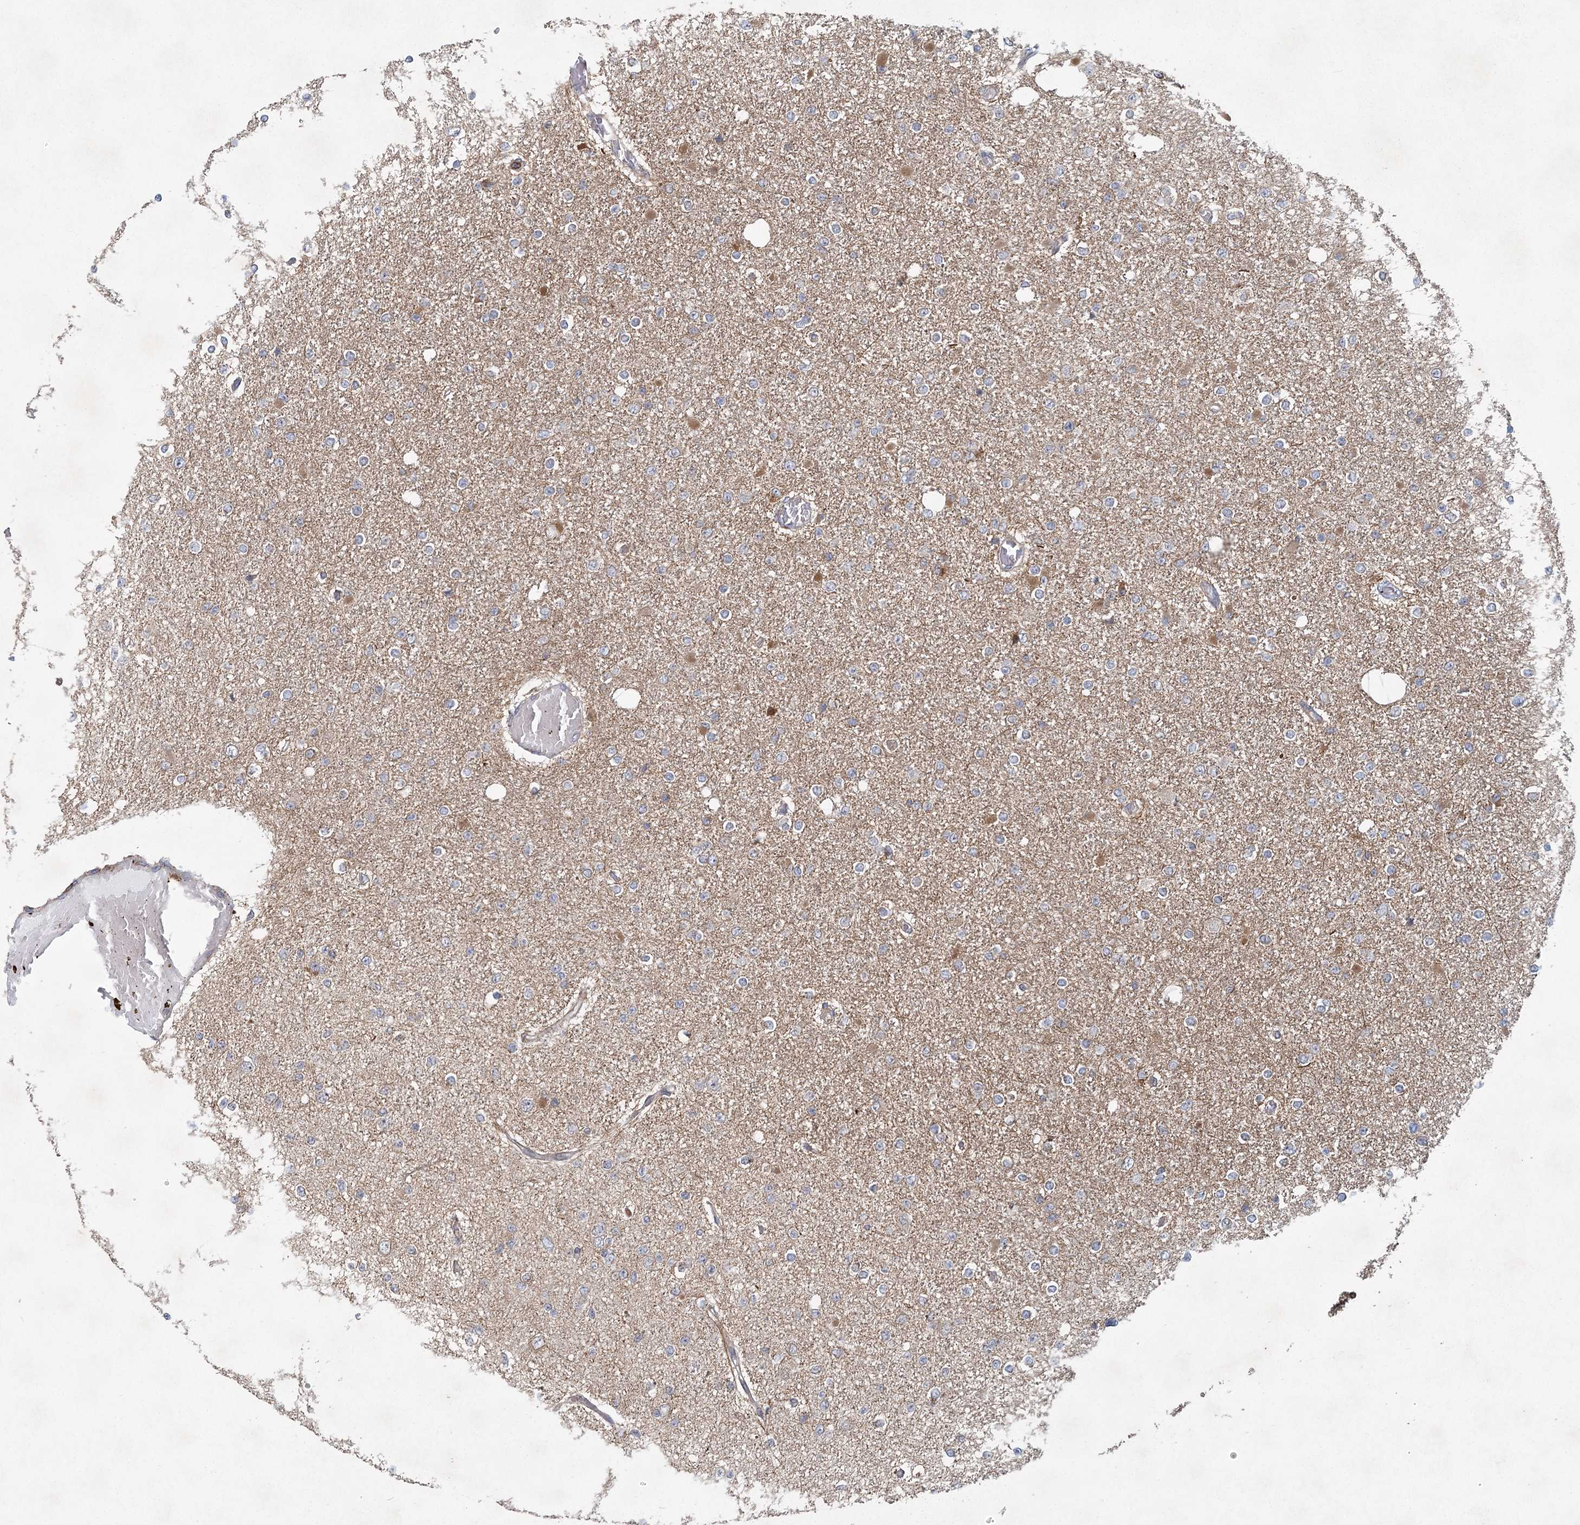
{"staining": {"intensity": "negative", "quantity": "none", "location": "none"}, "tissue": "glioma", "cell_type": "Tumor cells", "image_type": "cancer", "snomed": [{"axis": "morphology", "description": "Glioma, malignant, Low grade"}, {"axis": "topography", "description": "Brain"}], "caption": "Immunohistochemistry (IHC) of glioma reveals no staining in tumor cells. (Stains: DAB (3,3'-diaminobenzidine) immunohistochemistry (IHC) with hematoxylin counter stain, Microscopy: brightfield microscopy at high magnification).", "gene": "PLEKHA7", "patient": {"sex": "female", "age": 22}}